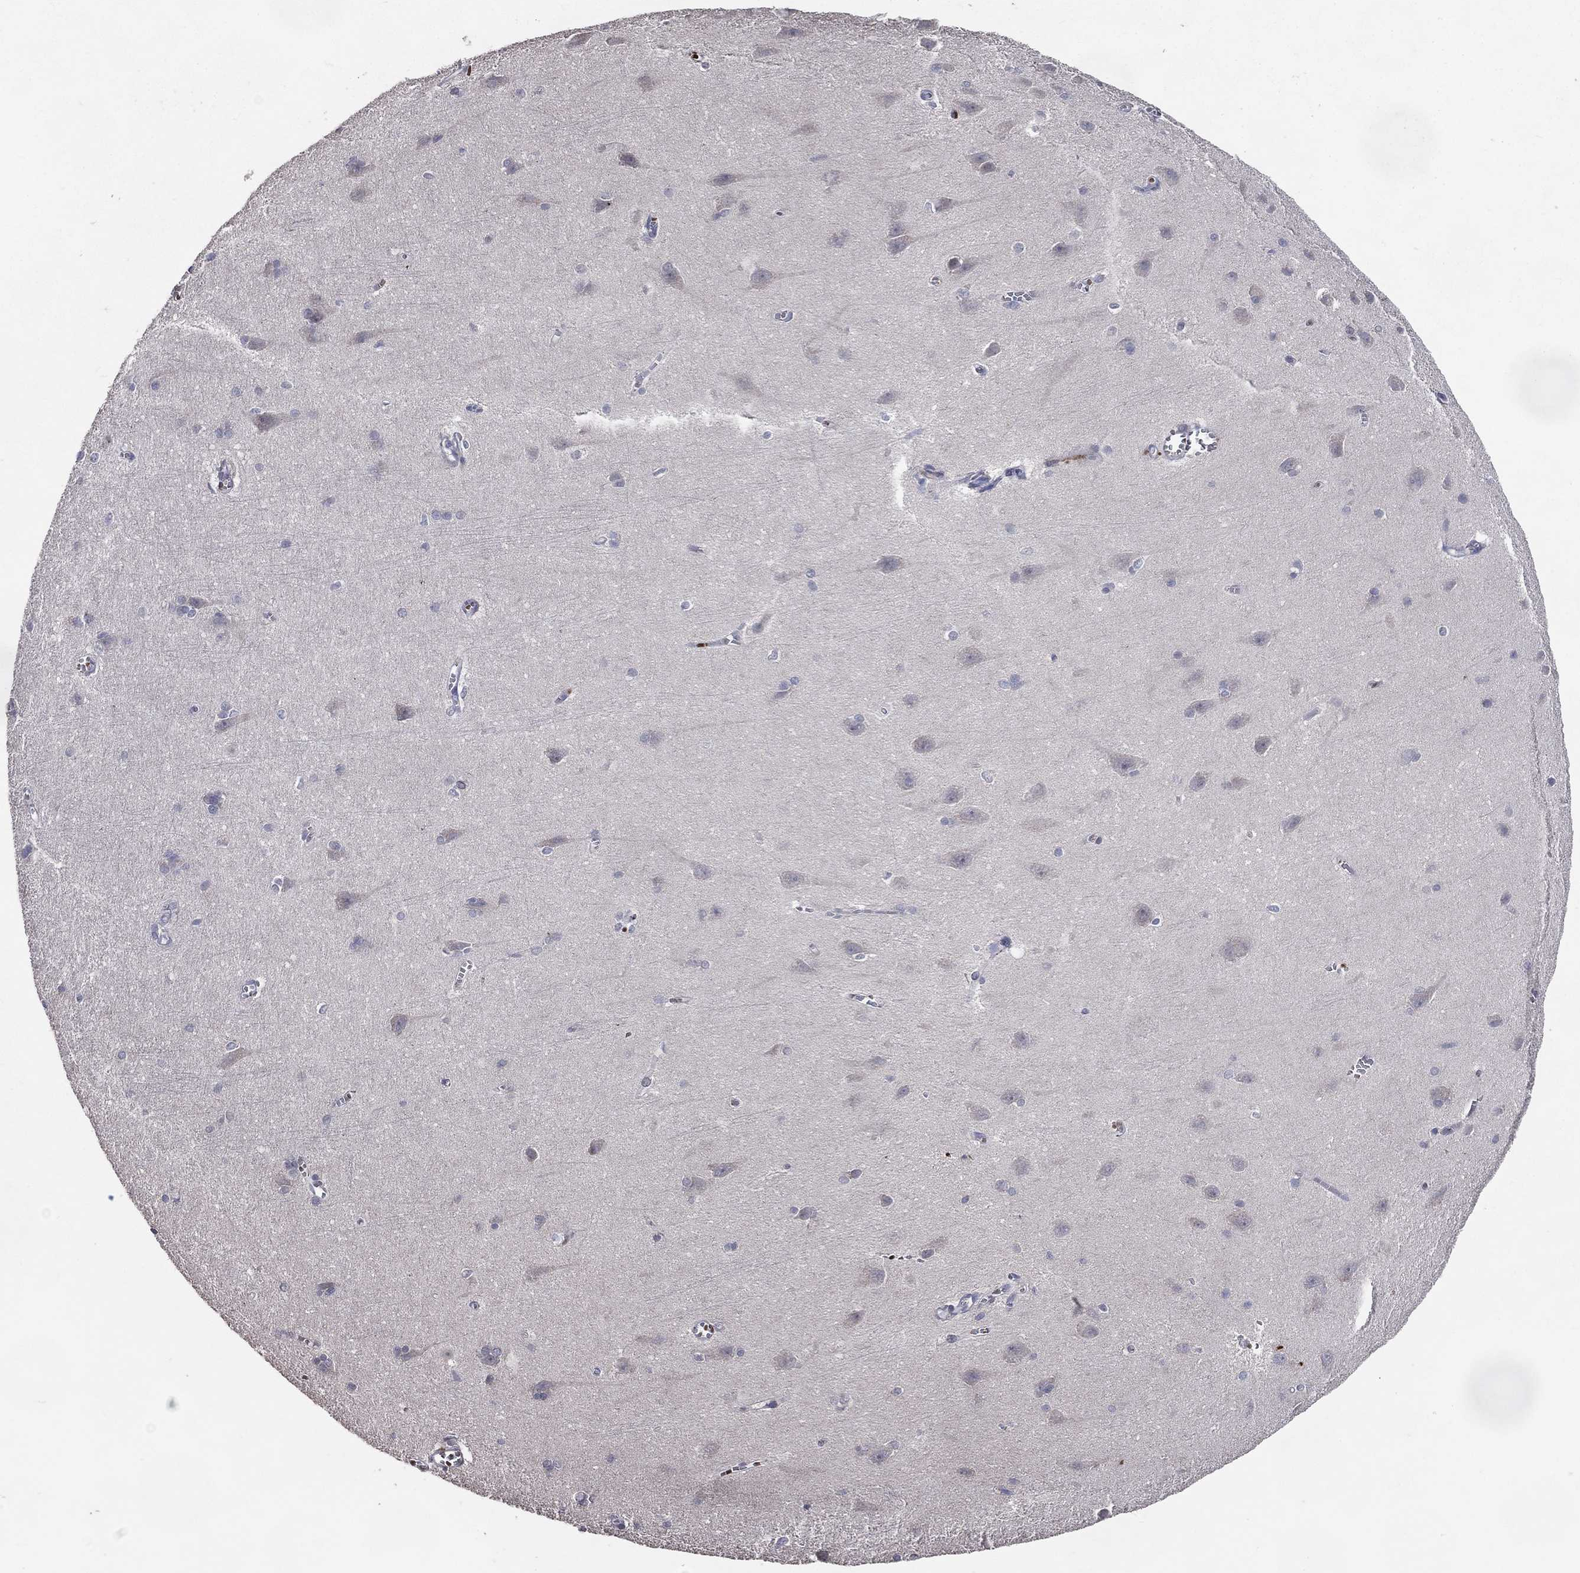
{"staining": {"intensity": "negative", "quantity": "none", "location": "none"}, "tissue": "cerebral cortex", "cell_type": "Endothelial cells", "image_type": "normal", "snomed": [{"axis": "morphology", "description": "Normal tissue, NOS"}, {"axis": "topography", "description": "Cerebral cortex"}], "caption": "The micrograph exhibits no staining of endothelial cells in unremarkable cerebral cortex.", "gene": "DNAH7", "patient": {"sex": "male", "age": 37}}